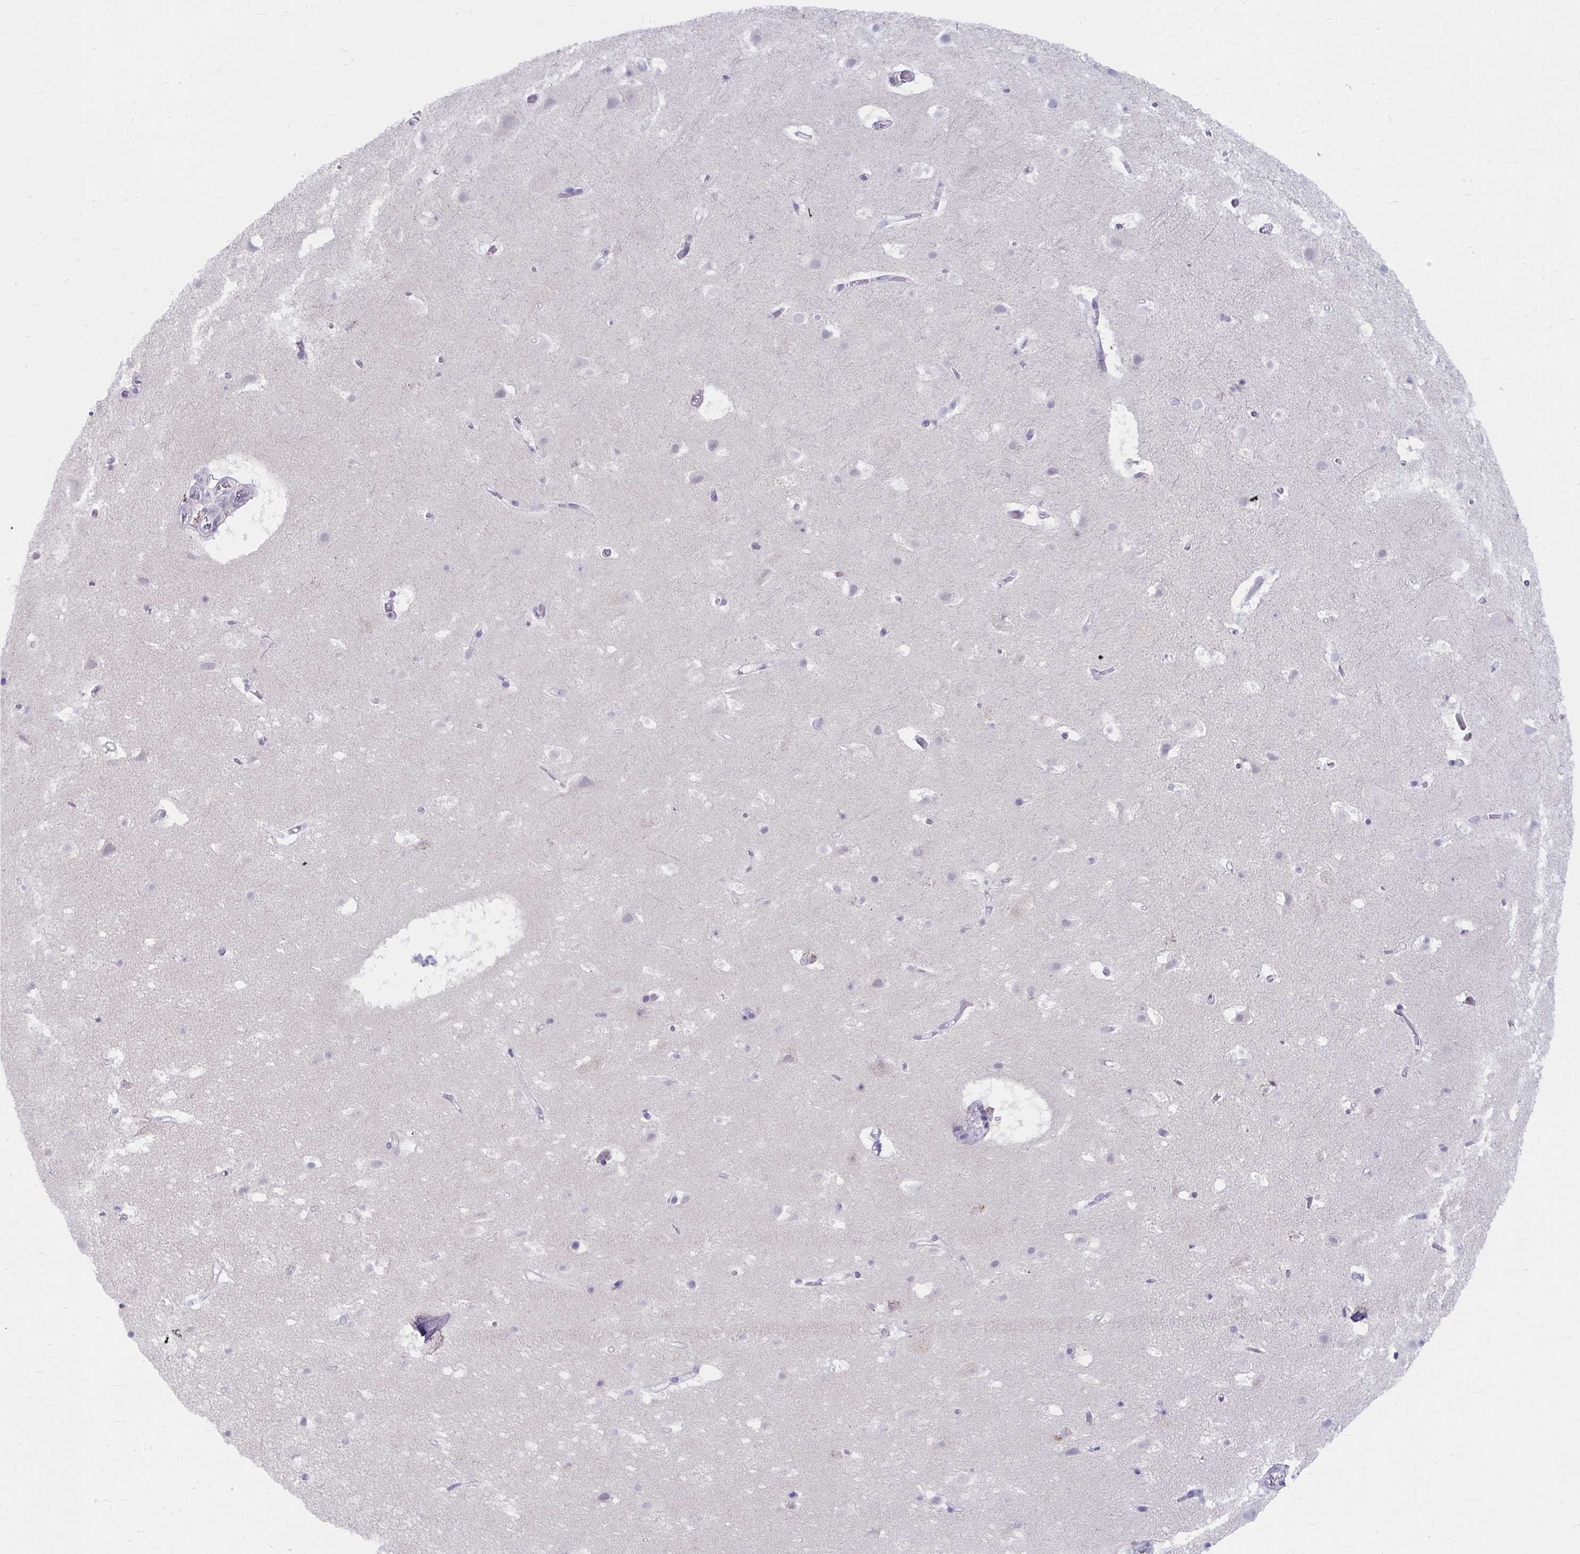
{"staining": {"intensity": "negative", "quantity": "none", "location": "none"}, "tissue": "cerebral cortex", "cell_type": "Endothelial cells", "image_type": "normal", "snomed": [{"axis": "morphology", "description": "Normal tissue, NOS"}, {"axis": "topography", "description": "Cerebral cortex"}], "caption": "DAB immunohistochemical staining of unremarkable human cerebral cortex exhibits no significant expression in endothelial cells. (DAB immunohistochemistry, high magnification).", "gene": "UGT3A2", "patient": {"sex": "female", "age": 42}}